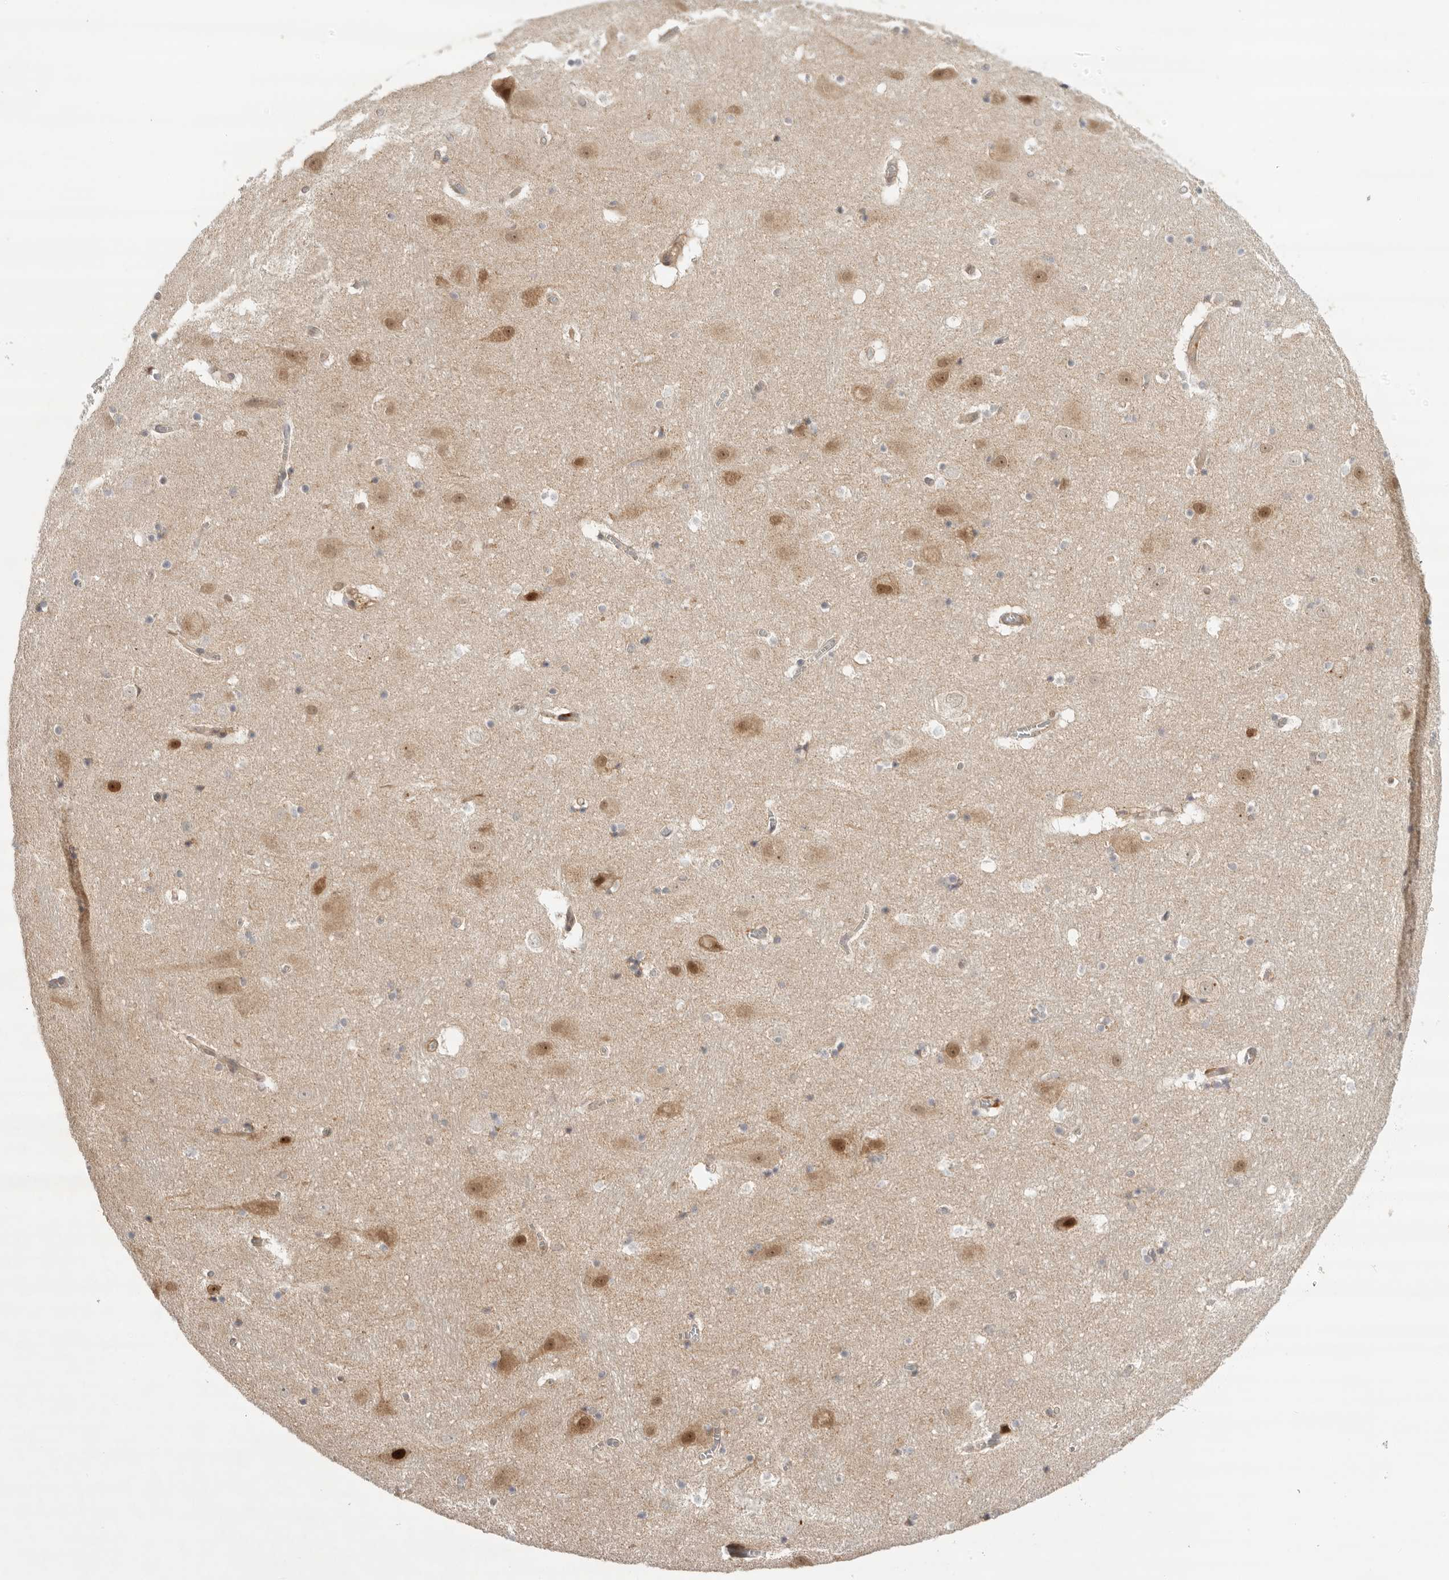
{"staining": {"intensity": "weak", "quantity": "<25%", "location": "cytoplasmic/membranous"}, "tissue": "hippocampus", "cell_type": "Glial cells", "image_type": "normal", "snomed": [{"axis": "morphology", "description": "Normal tissue, NOS"}, {"axis": "topography", "description": "Hippocampus"}], "caption": "Immunohistochemical staining of unremarkable human hippocampus displays no significant expression in glial cells.", "gene": "DCAF8", "patient": {"sex": "male", "age": 45}}